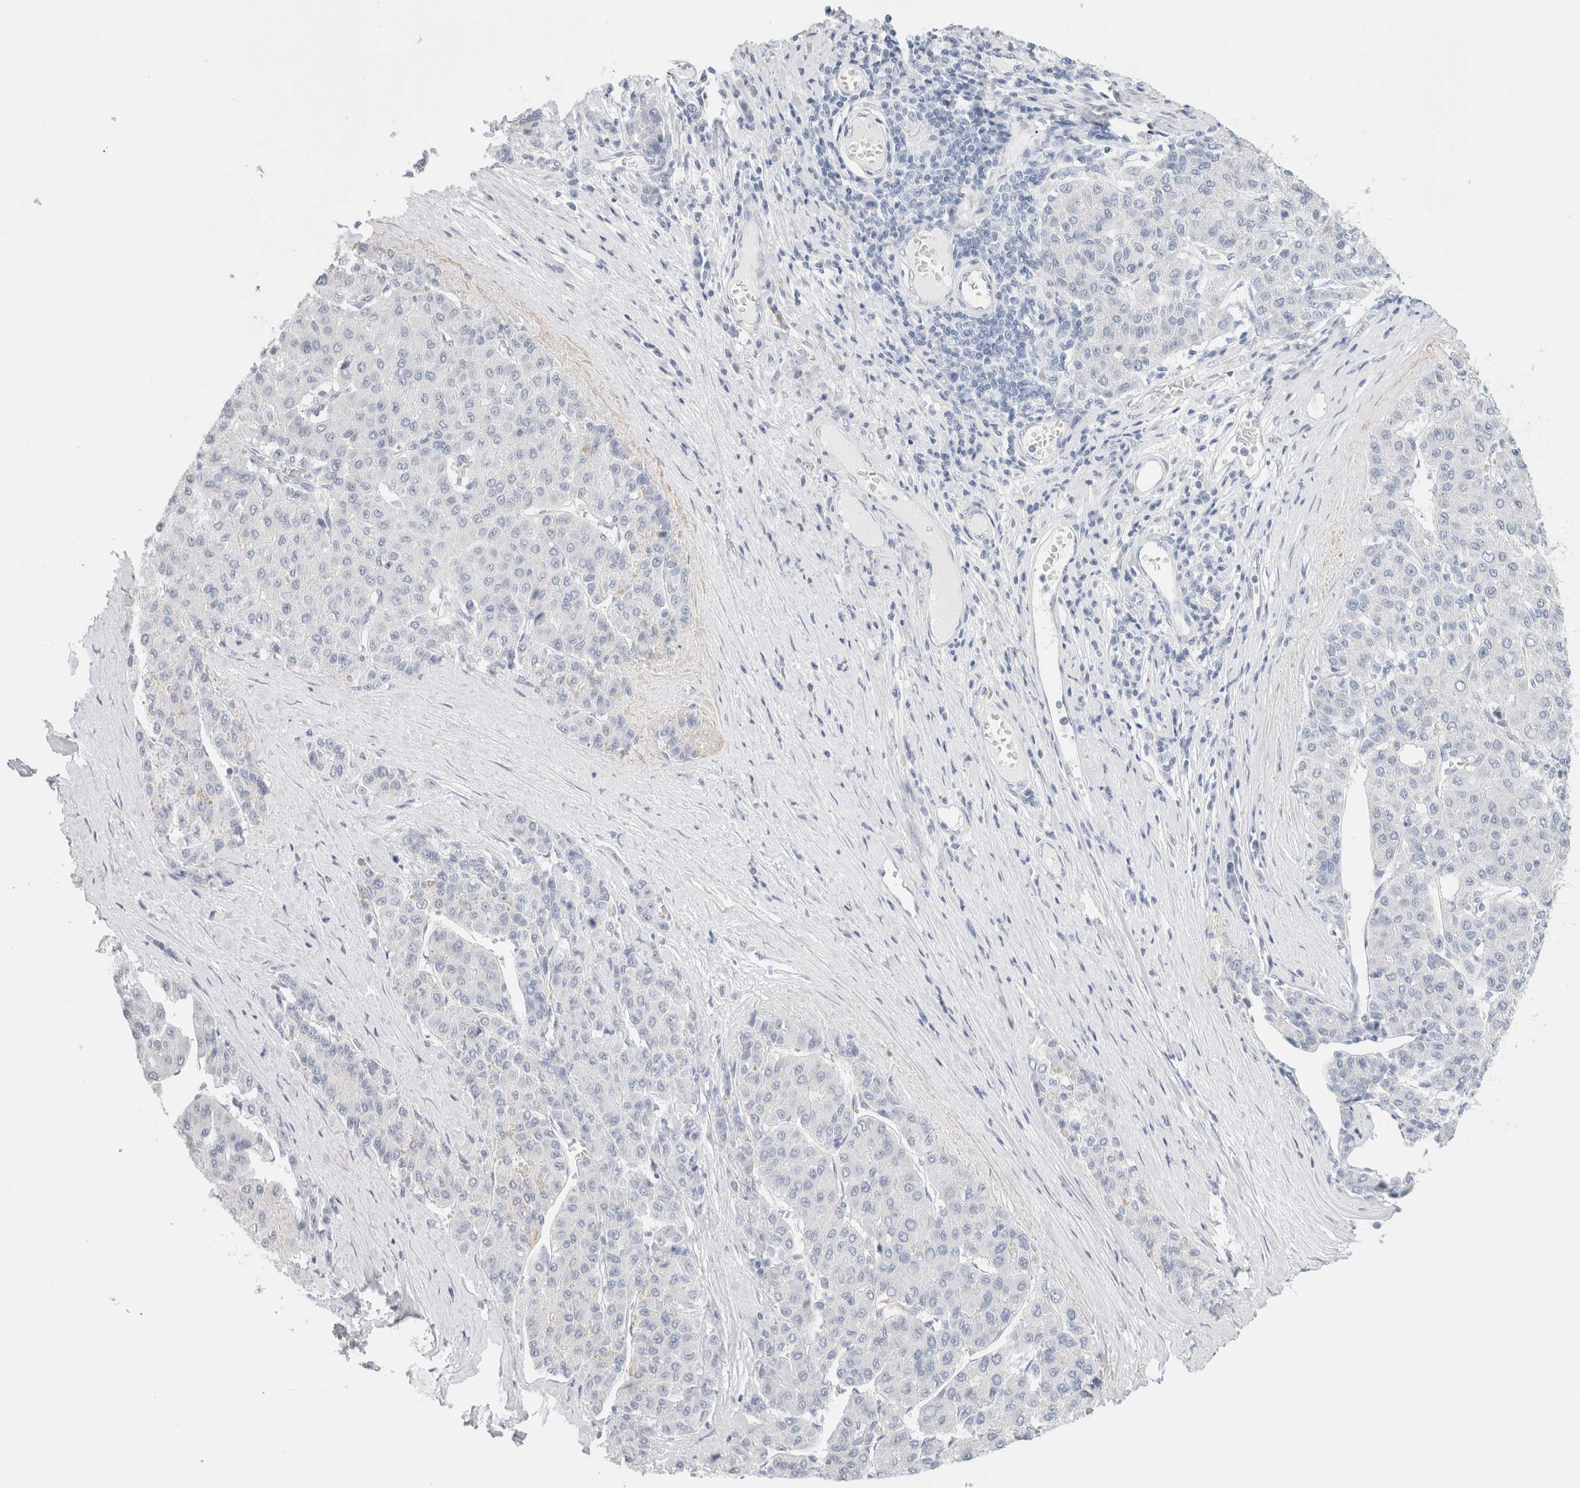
{"staining": {"intensity": "negative", "quantity": "none", "location": "none"}, "tissue": "liver cancer", "cell_type": "Tumor cells", "image_type": "cancer", "snomed": [{"axis": "morphology", "description": "Carcinoma, Hepatocellular, NOS"}, {"axis": "topography", "description": "Liver"}], "caption": "Immunohistochemistry image of human liver hepatocellular carcinoma stained for a protein (brown), which displays no staining in tumor cells.", "gene": "RTN4", "patient": {"sex": "male", "age": 65}}